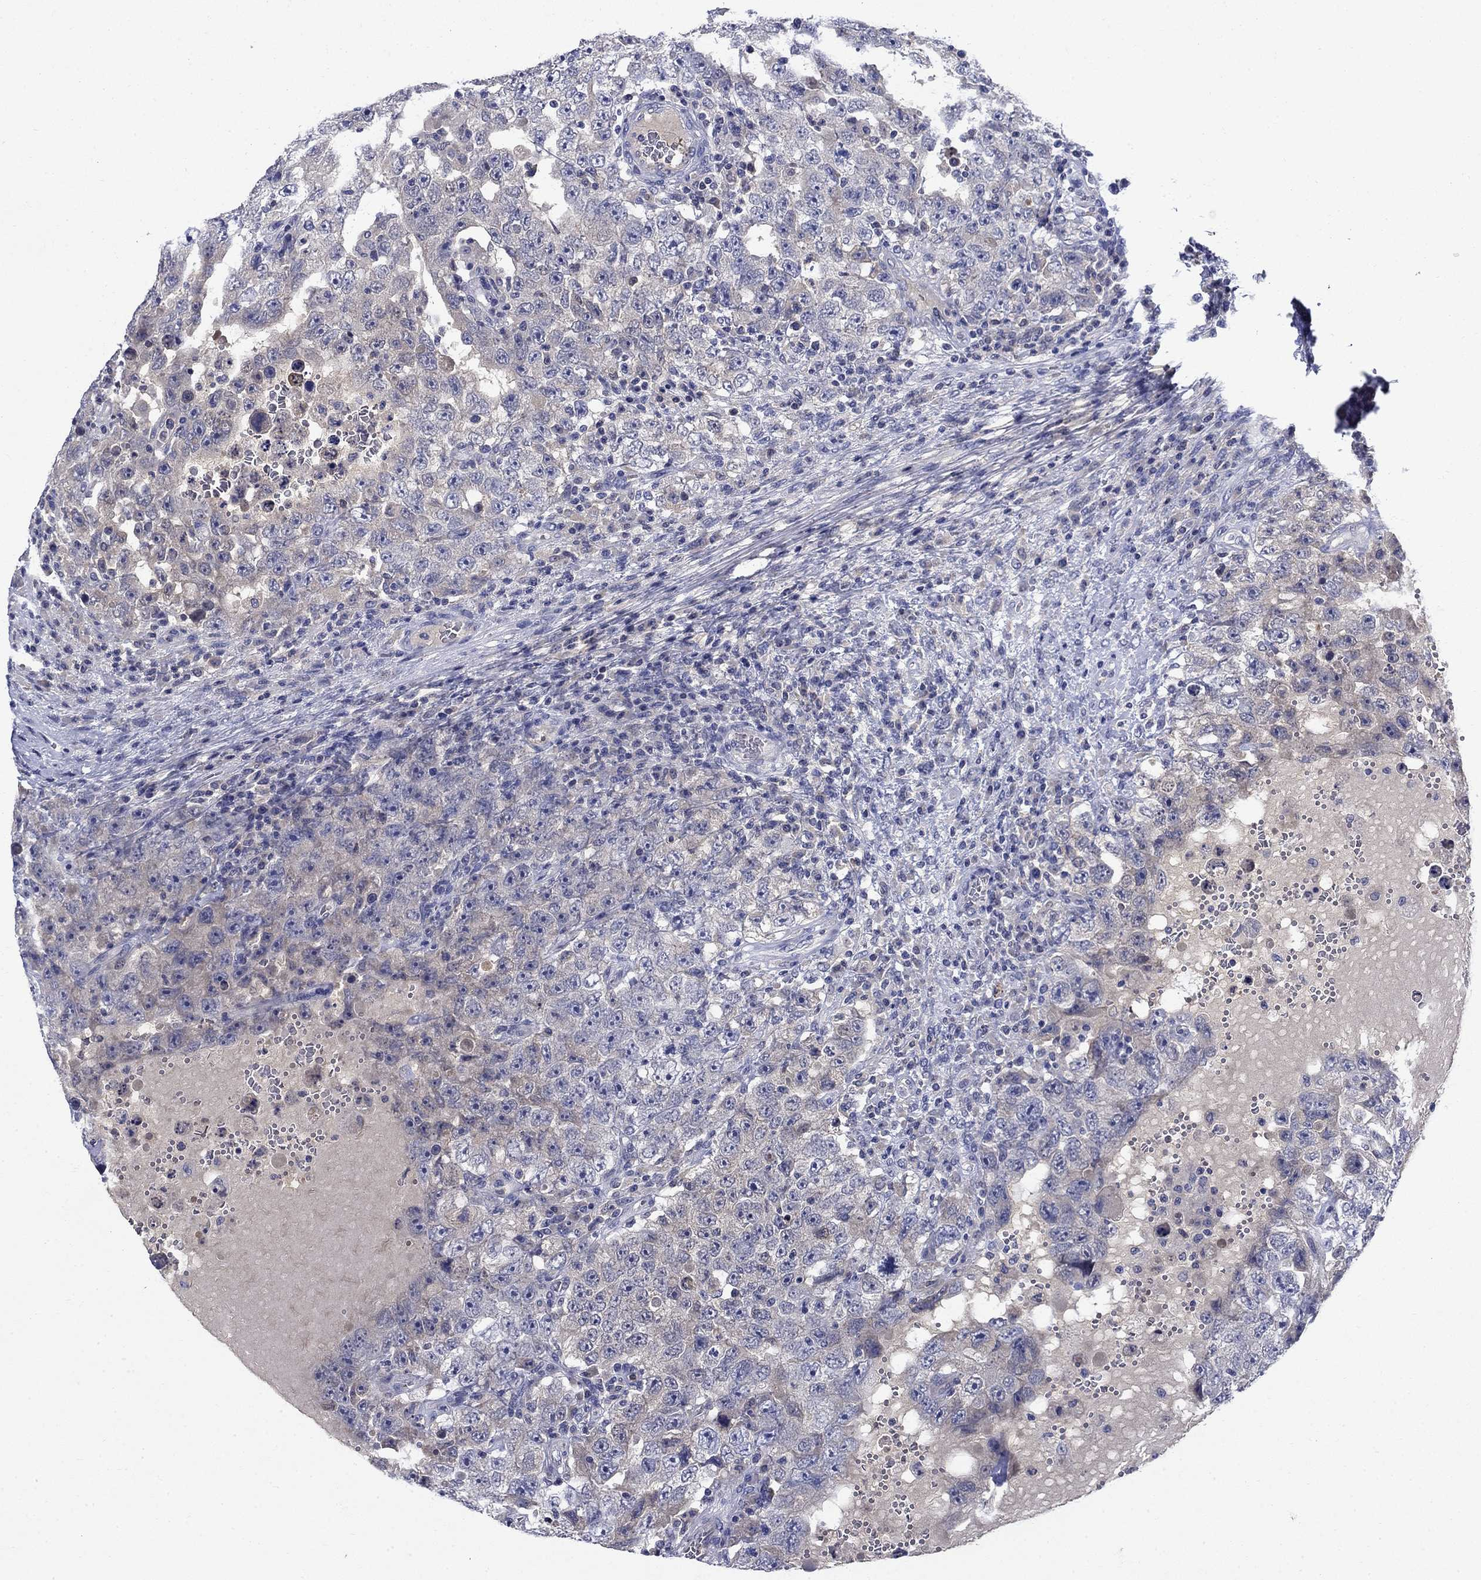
{"staining": {"intensity": "negative", "quantity": "none", "location": "none"}, "tissue": "testis cancer", "cell_type": "Tumor cells", "image_type": "cancer", "snomed": [{"axis": "morphology", "description": "Carcinoma, Embryonal, NOS"}, {"axis": "topography", "description": "Testis"}], "caption": "IHC micrograph of human testis cancer stained for a protein (brown), which reveals no positivity in tumor cells.", "gene": "STAB2", "patient": {"sex": "male", "age": 26}}